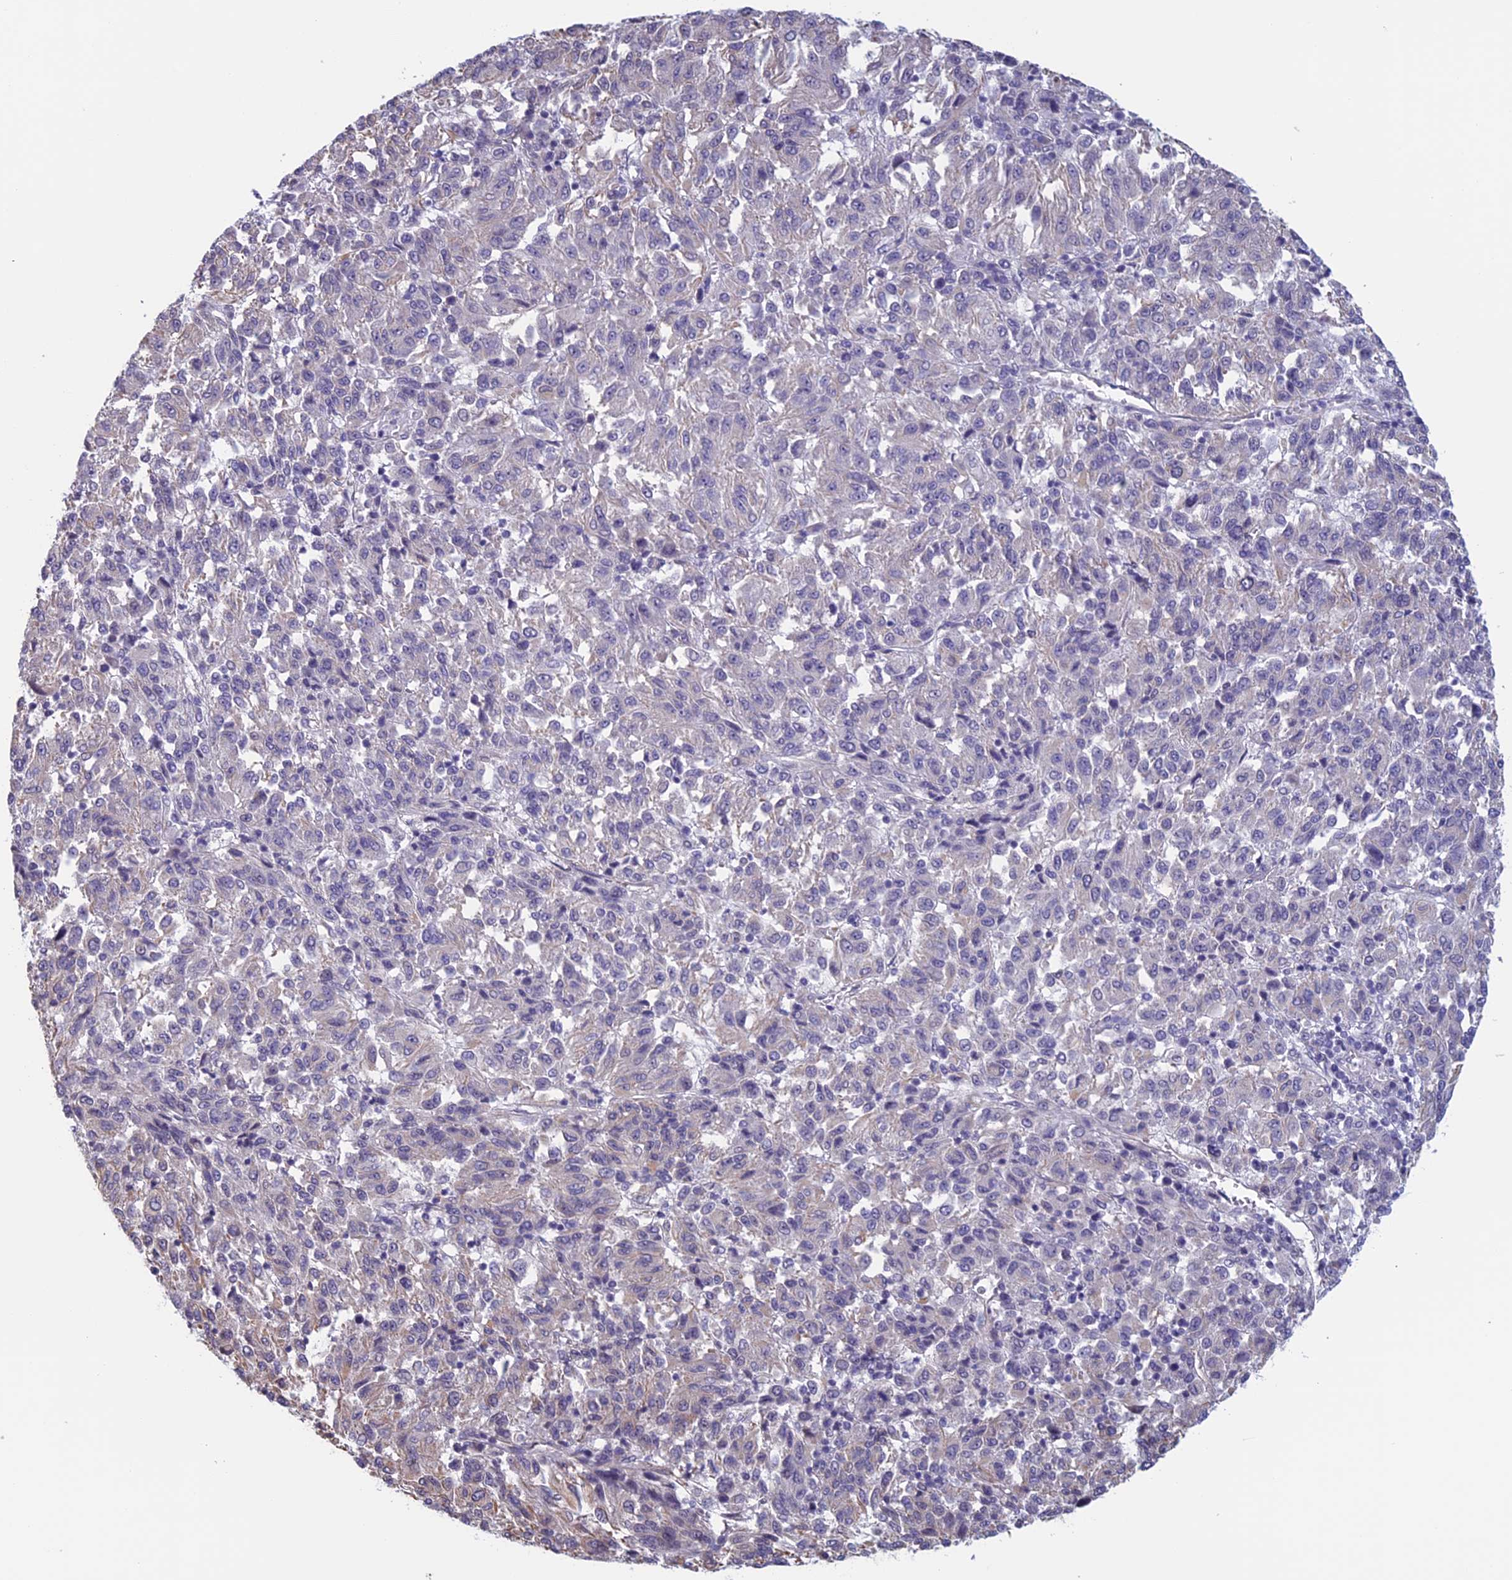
{"staining": {"intensity": "negative", "quantity": "none", "location": "none"}, "tissue": "melanoma", "cell_type": "Tumor cells", "image_type": "cancer", "snomed": [{"axis": "morphology", "description": "Malignant melanoma, Metastatic site"}, {"axis": "topography", "description": "Lung"}], "caption": "An IHC photomicrograph of melanoma is shown. There is no staining in tumor cells of melanoma.", "gene": "SLC1A6", "patient": {"sex": "male", "age": 64}}